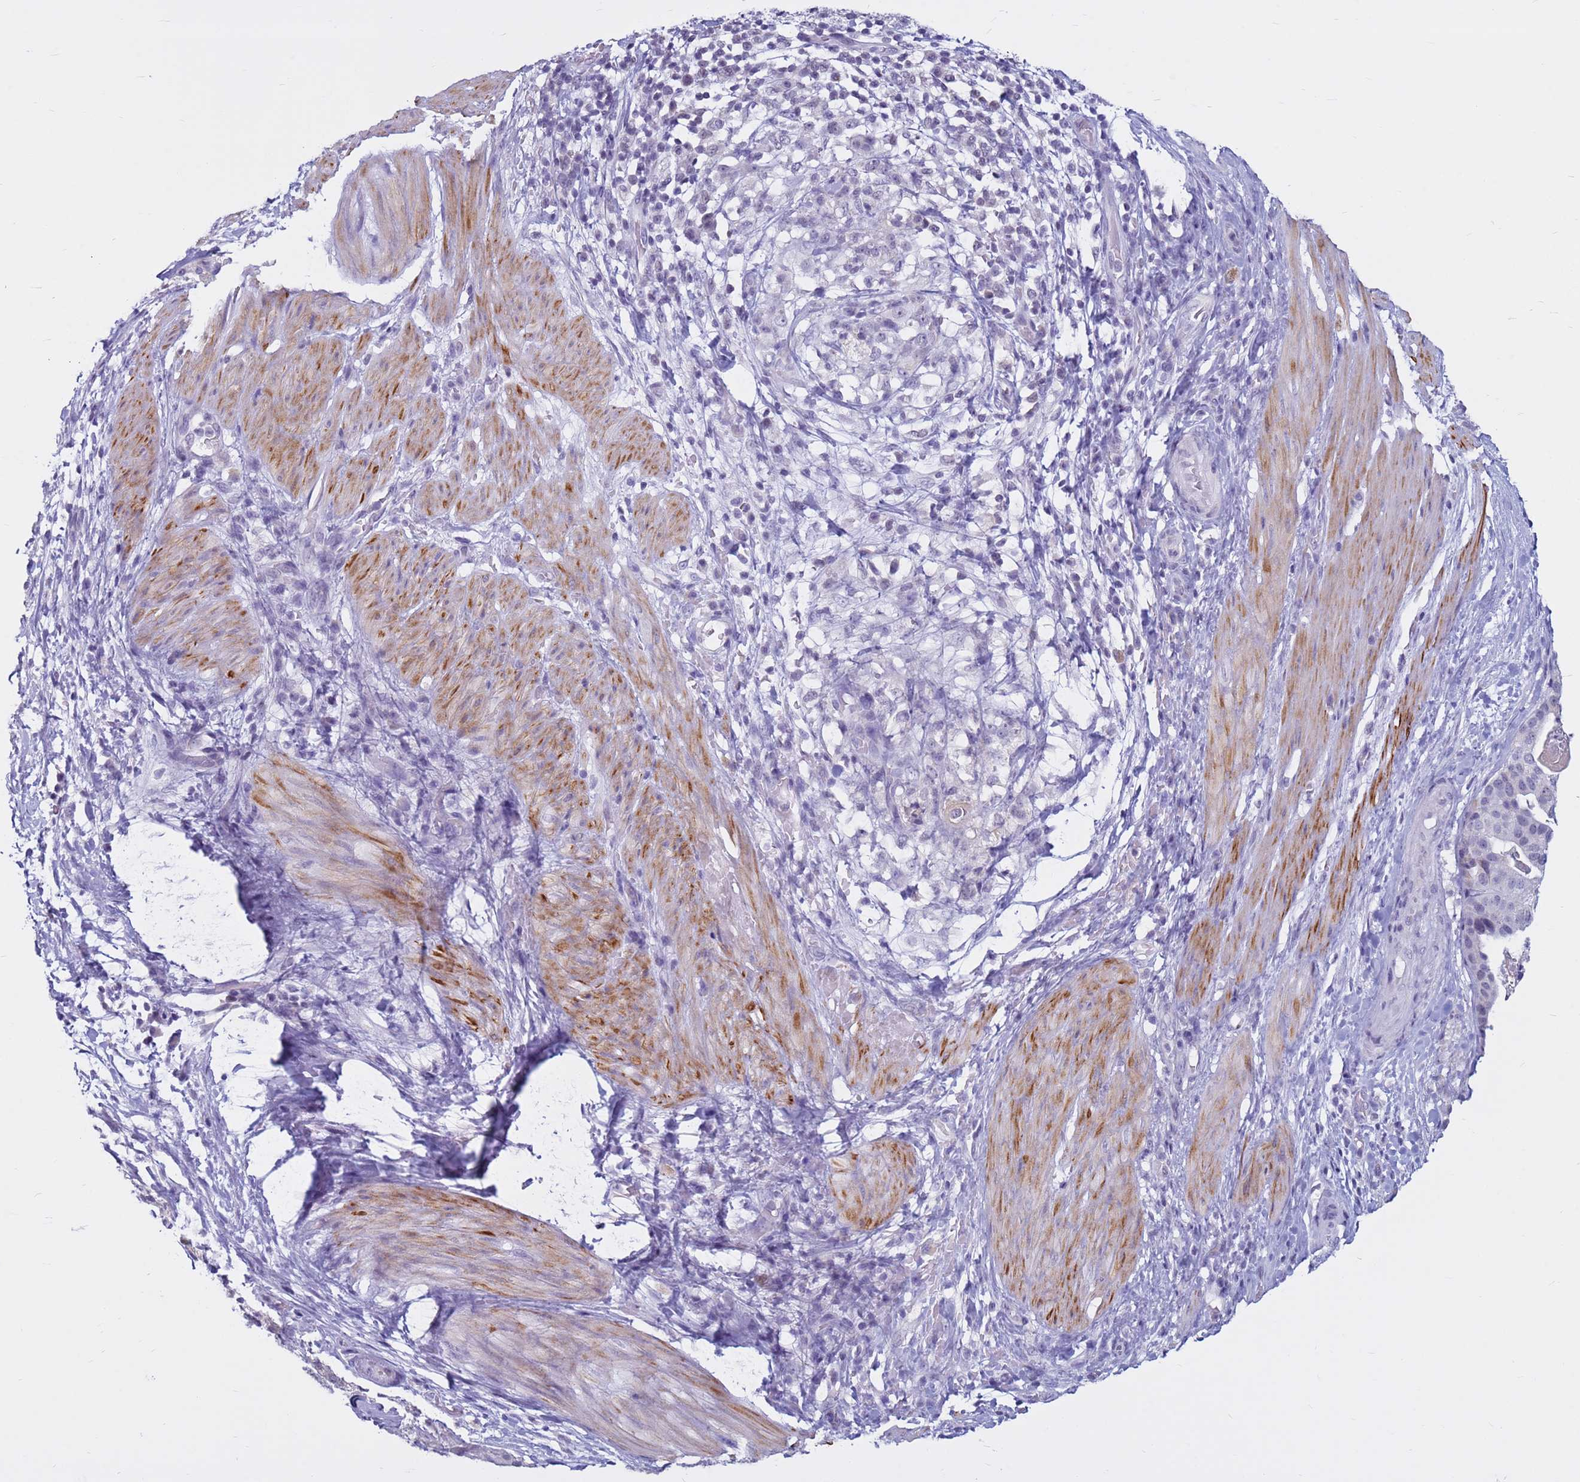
{"staining": {"intensity": "negative", "quantity": "none", "location": "none"}, "tissue": "stomach cancer", "cell_type": "Tumor cells", "image_type": "cancer", "snomed": [{"axis": "morphology", "description": "Adenocarcinoma, NOS"}, {"axis": "topography", "description": "Stomach"}], "caption": "Human stomach cancer (adenocarcinoma) stained for a protein using immunohistochemistry (IHC) shows no positivity in tumor cells.", "gene": "CDK2AP2", "patient": {"sex": "male", "age": 48}}